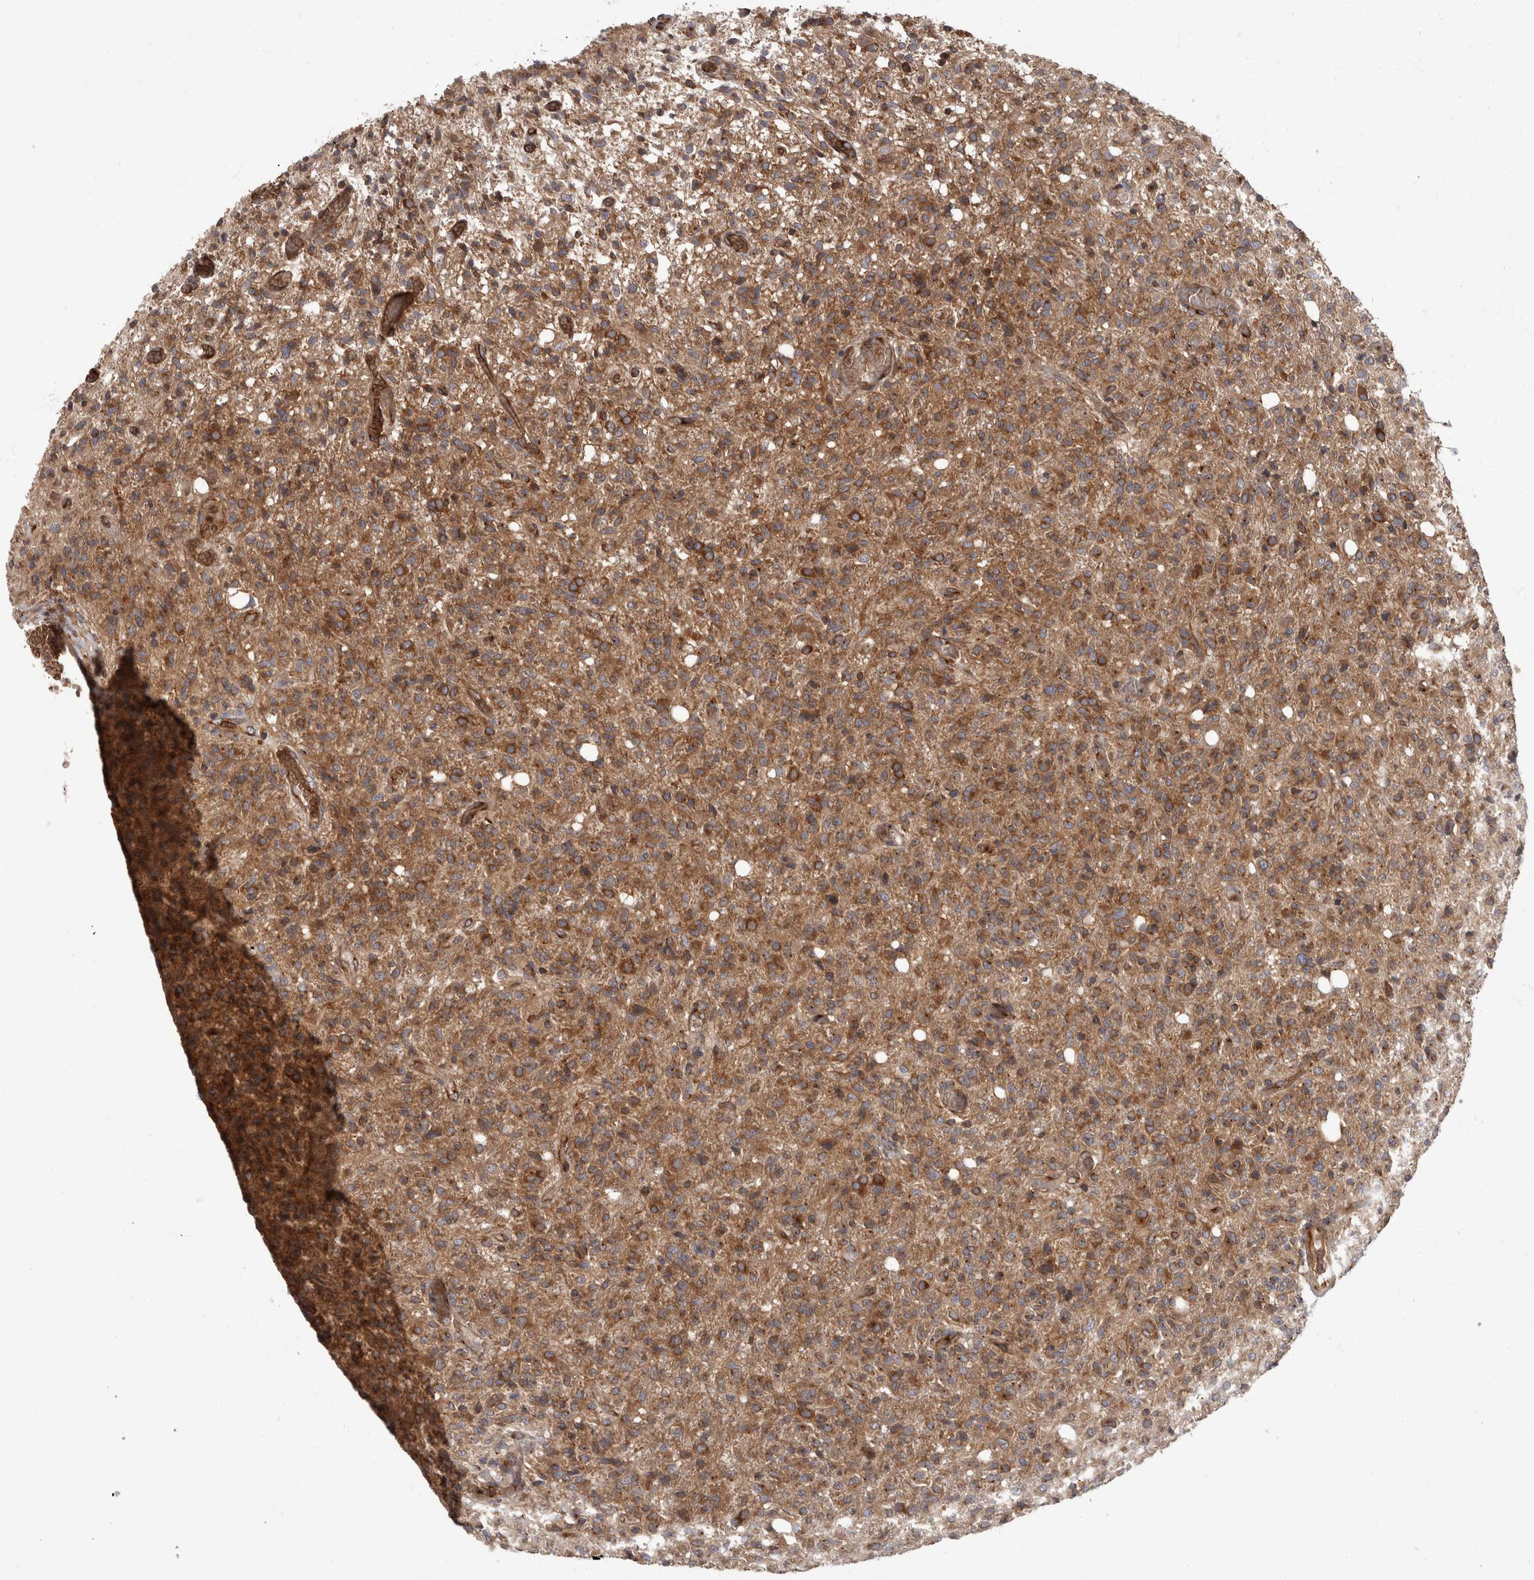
{"staining": {"intensity": "moderate", "quantity": ">75%", "location": "cytoplasmic/membranous"}, "tissue": "glioma", "cell_type": "Tumor cells", "image_type": "cancer", "snomed": [{"axis": "morphology", "description": "Glioma, malignant, High grade"}, {"axis": "topography", "description": "Brain"}], "caption": "IHC (DAB (3,3'-diaminobenzidine)) staining of glioma displays moderate cytoplasmic/membranous protein staining in about >75% of tumor cells.", "gene": "HOOK3", "patient": {"sex": "female", "age": 57}}